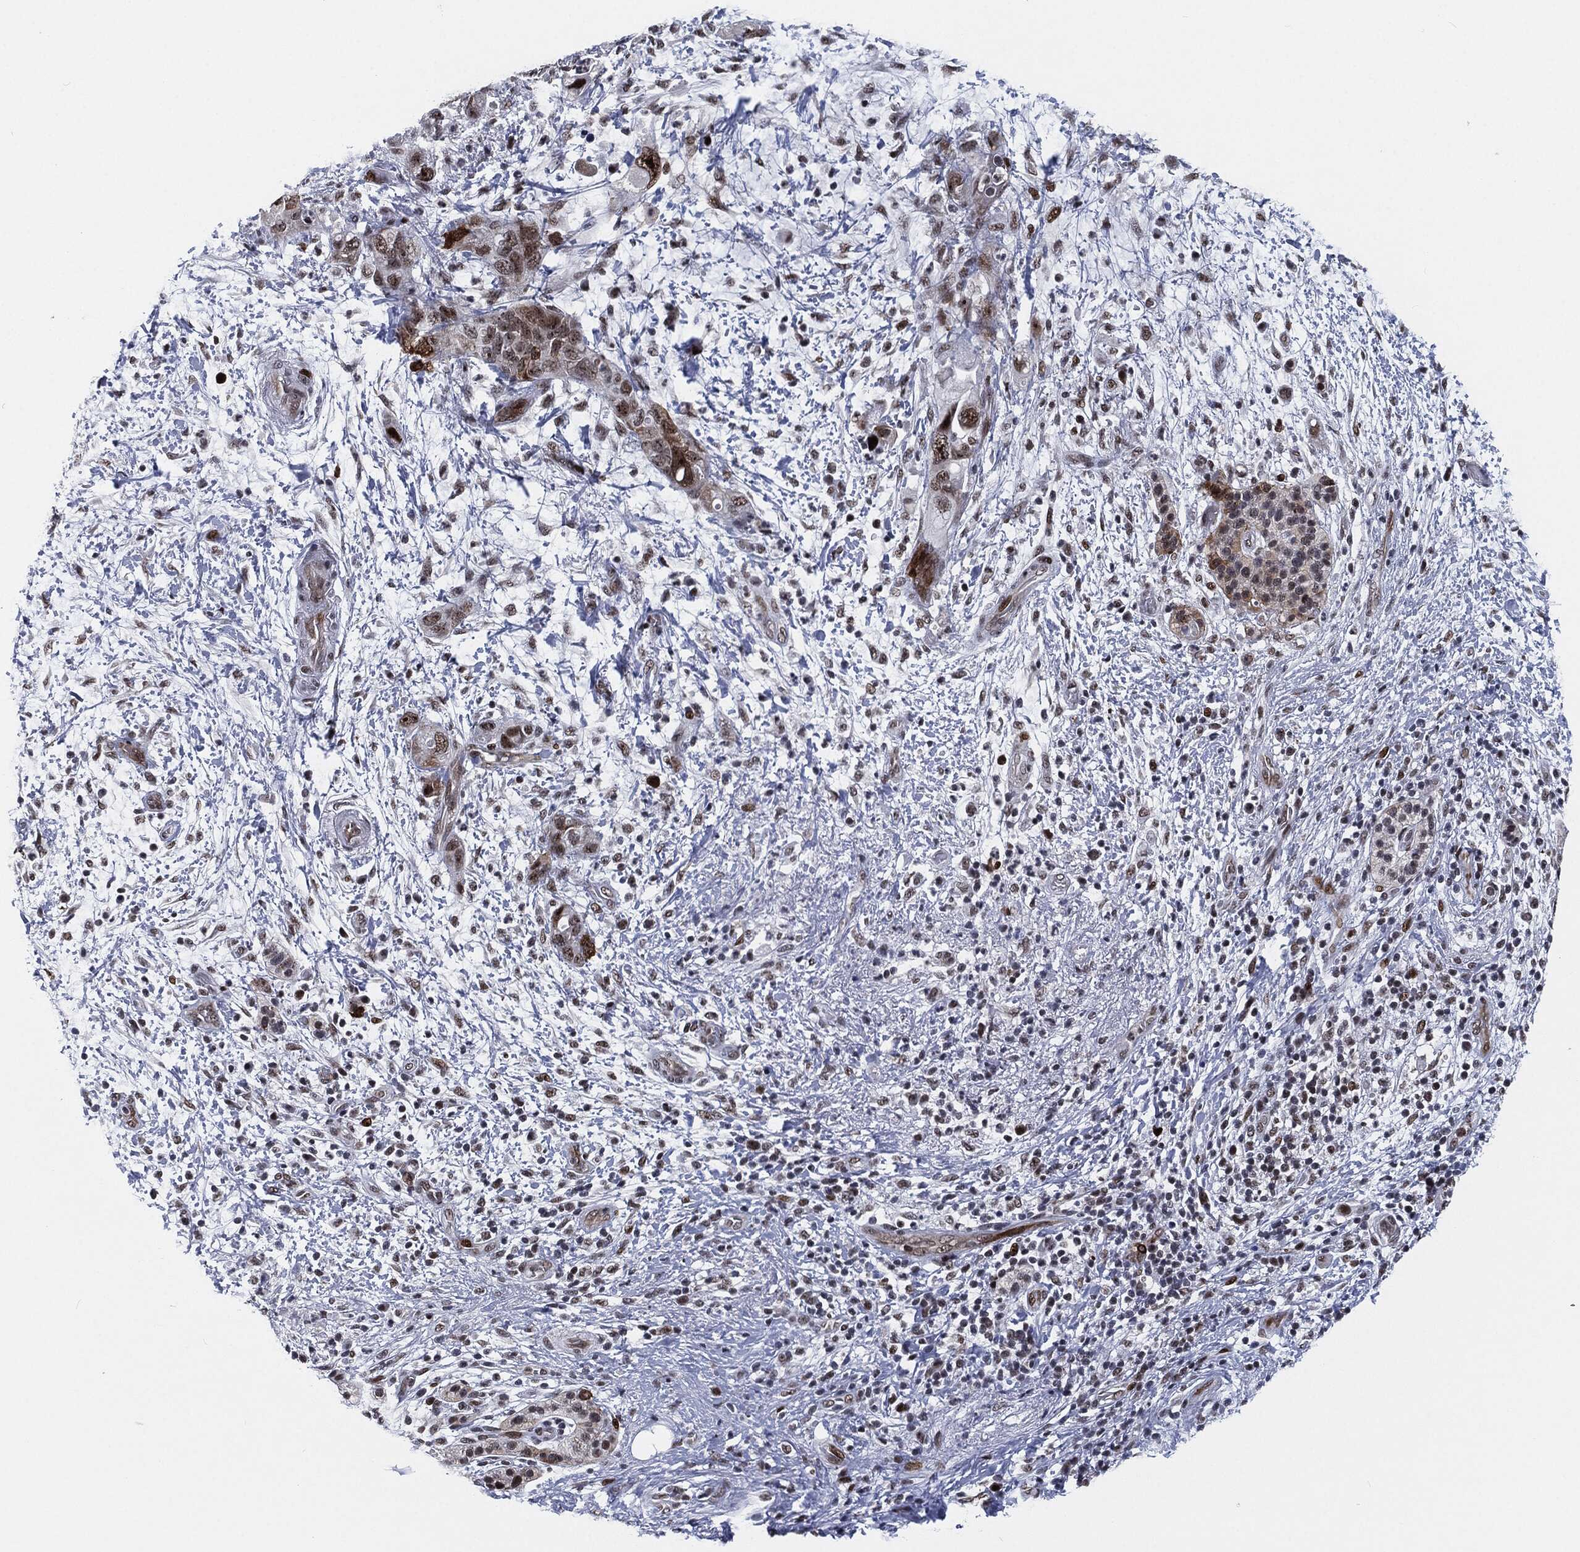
{"staining": {"intensity": "strong", "quantity": "<25%", "location": "nuclear"}, "tissue": "pancreatic cancer", "cell_type": "Tumor cells", "image_type": "cancer", "snomed": [{"axis": "morphology", "description": "Adenocarcinoma, NOS"}, {"axis": "topography", "description": "Pancreas"}], "caption": "The micrograph demonstrates staining of pancreatic adenocarcinoma, revealing strong nuclear protein expression (brown color) within tumor cells.", "gene": "AKT2", "patient": {"sex": "female", "age": 72}}